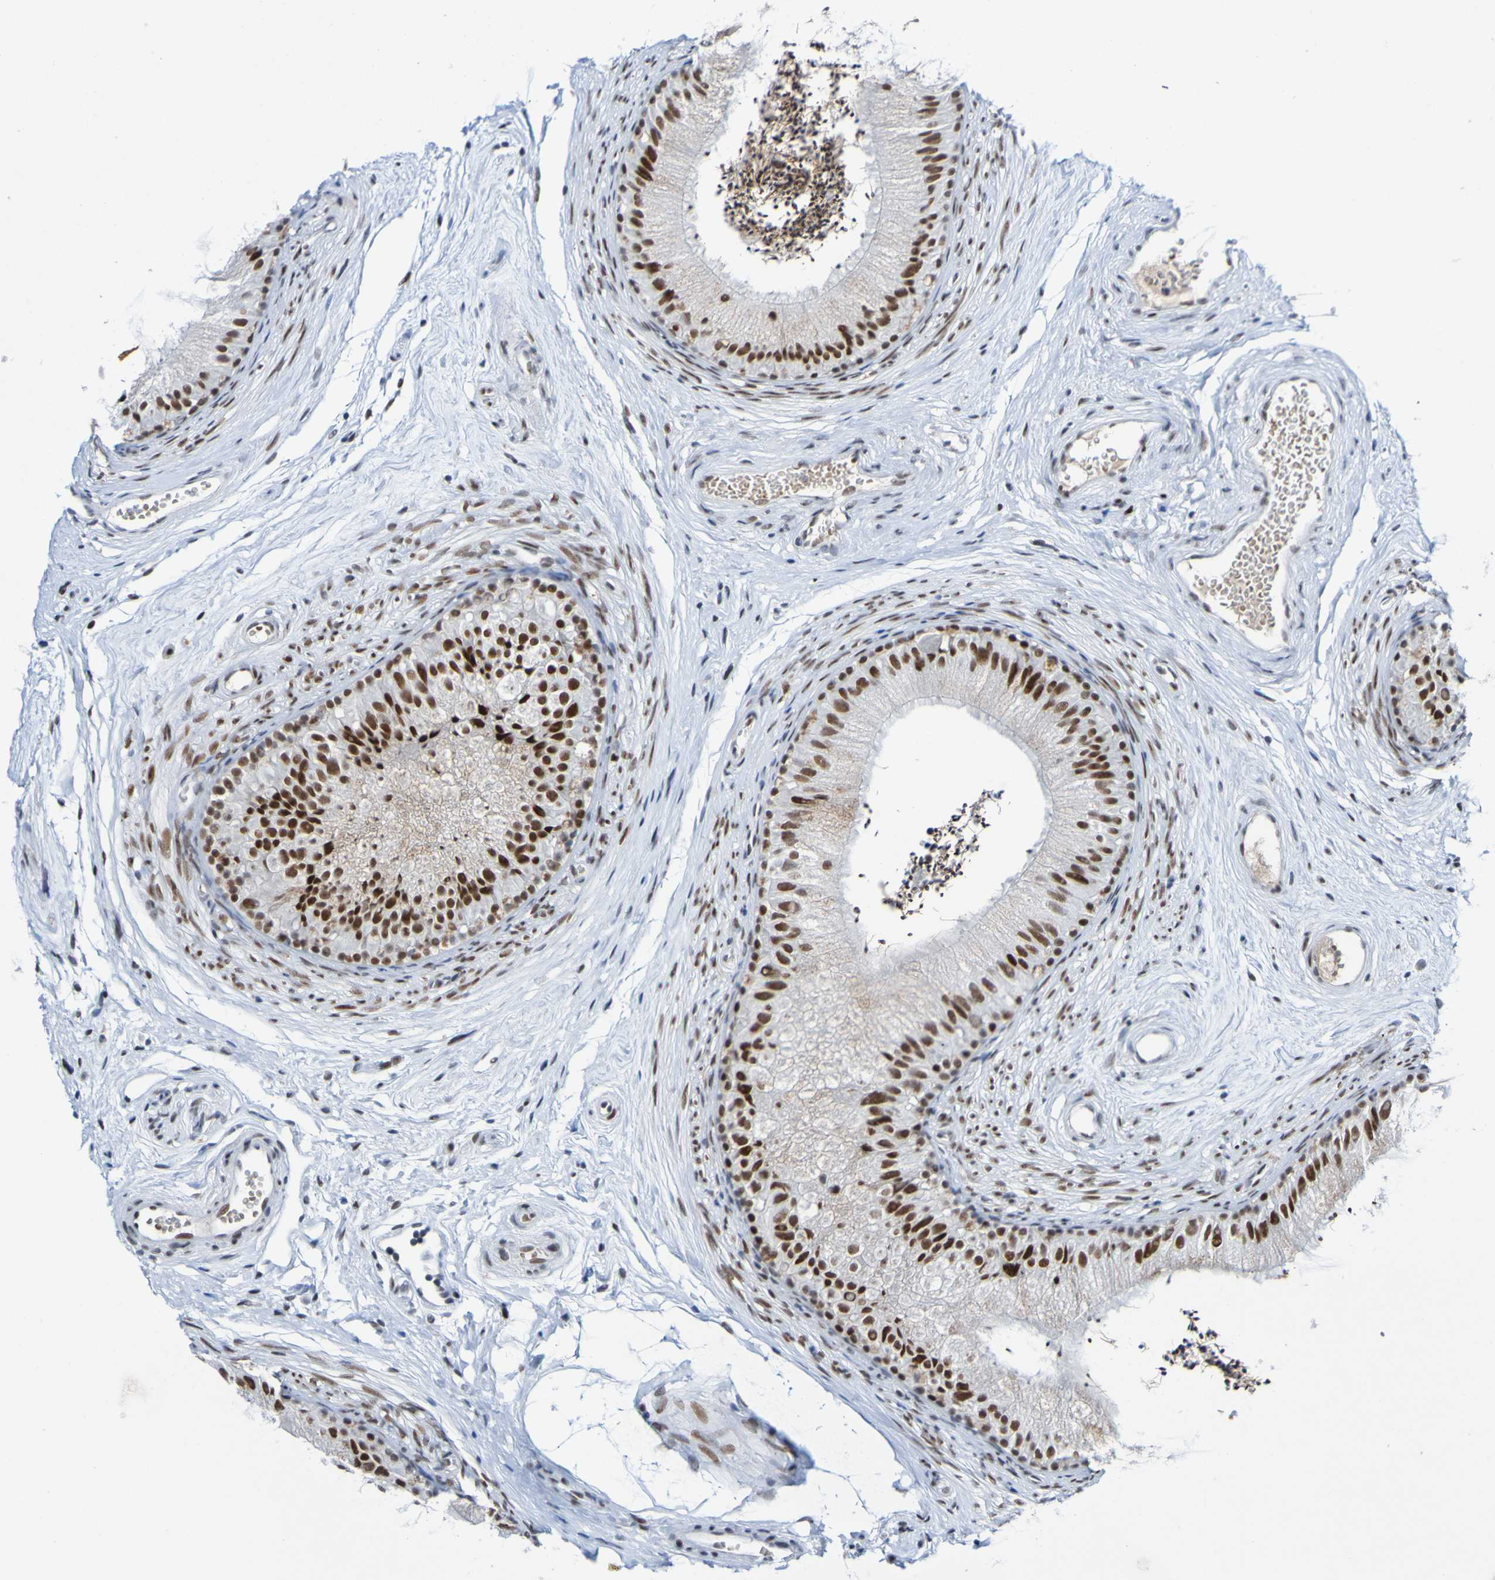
{"staining": {"intensity": "strong", "quantity": ">75%", "location": "nuclear"}, "tissue": "epididymis", "cell_type": "Glandular cells", "image_type": "normal", "snomed": [{"axis": "morphology", "description": "Normal tissue, NOS"}, {"axis": "topography", "description": "Epididymis"}], "caption": "Immunohistochemical staining of benign human epididymis reveals >75% levels of strong nuclear protein expression in approximately >75% of glandular cells. (brown staining indicates protein expression, while blue staining denotes nuclei).", "gene": "PCGF1", "patient": {"sex": "male", "age": 56}}